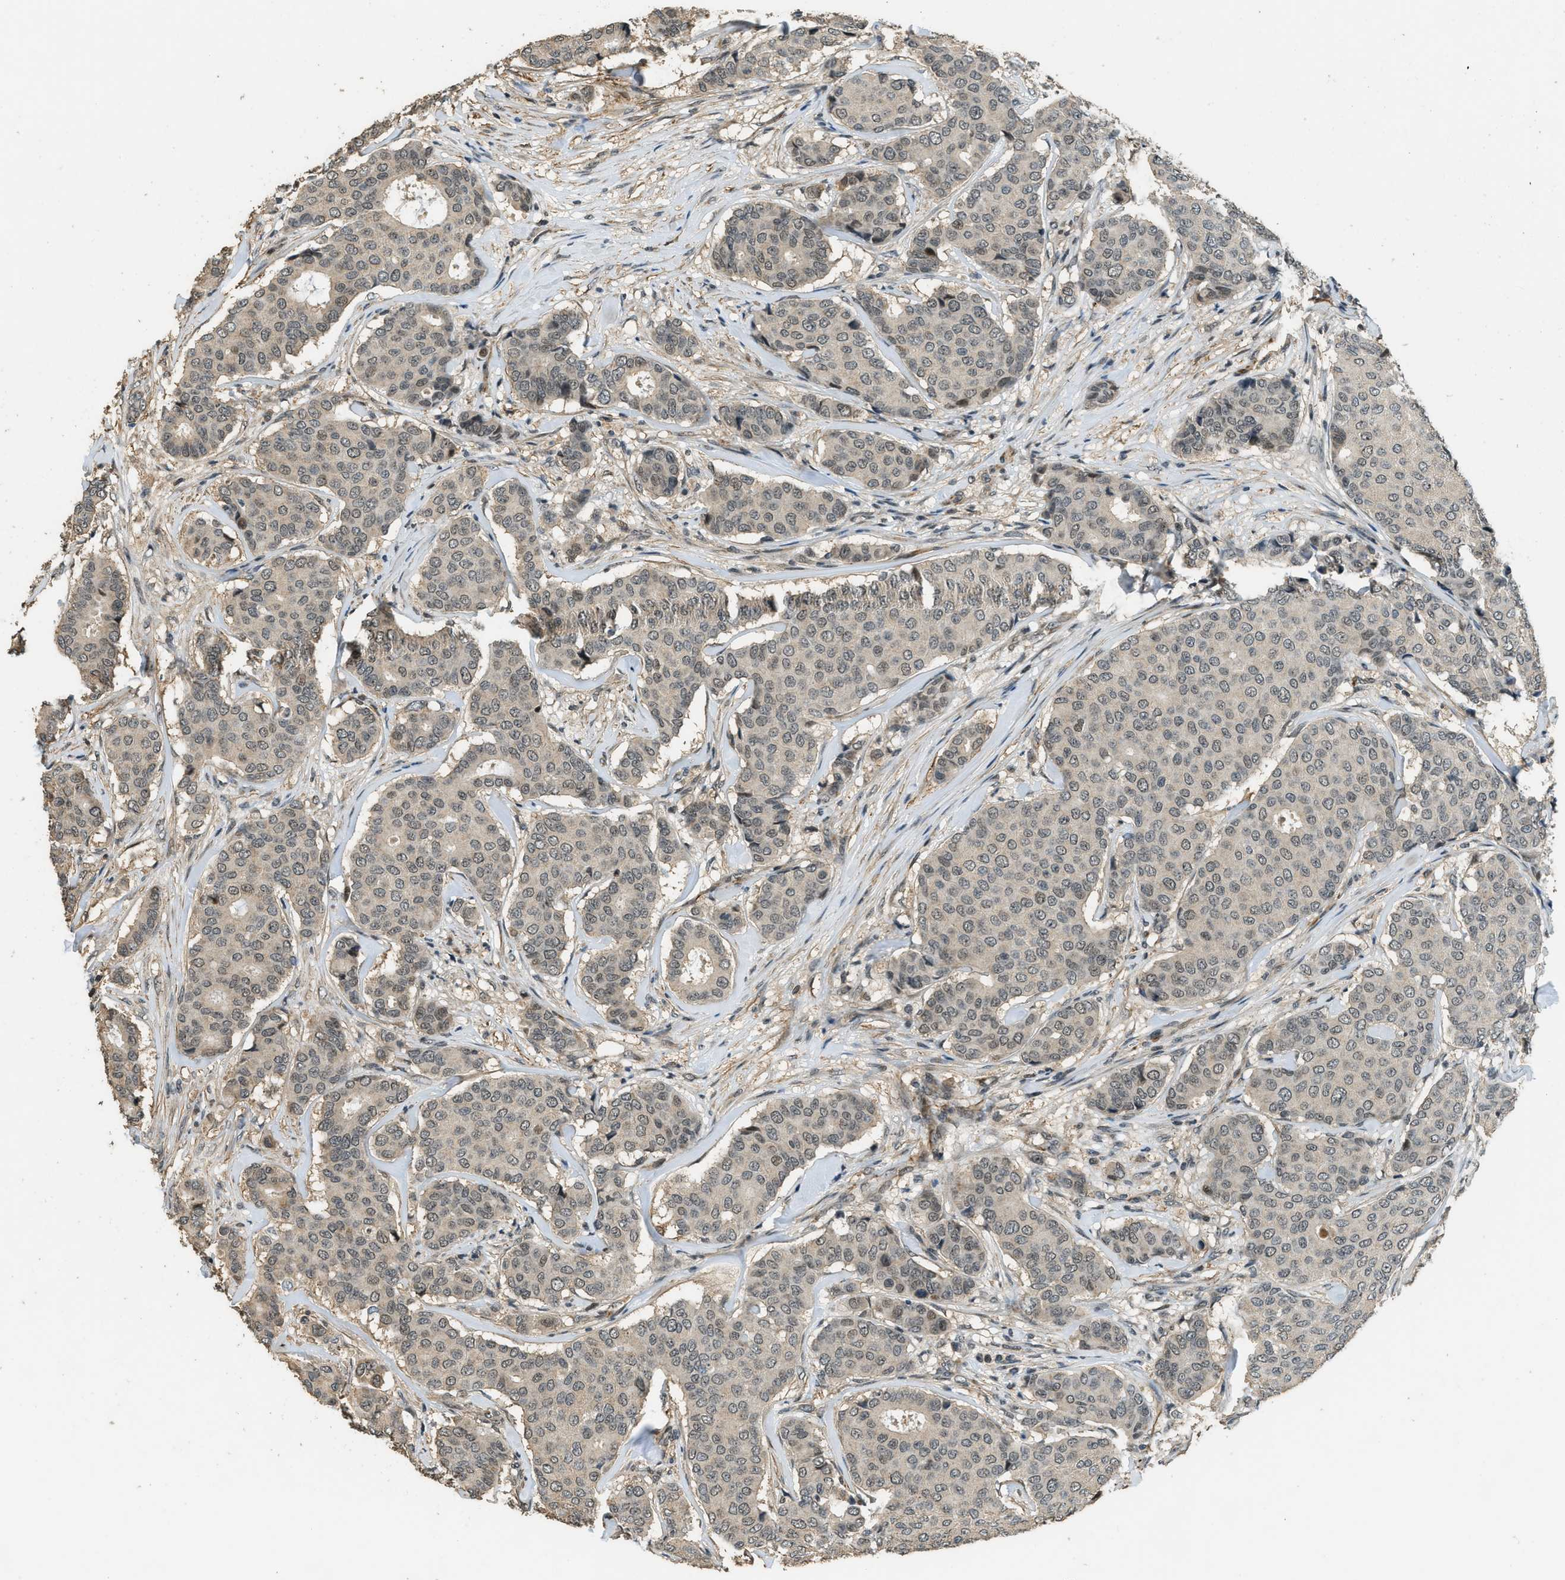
{"staining": {"intensity": "weak", "quantity": "<25%", "location": "nuclear"}, "tissue": "breast cancer", "cell_type": "Tumor cells", "image_type": "cancer", "snomed": [{"axis": "morphology", "description": "Duct carcinoma"}, {"axis": "topography", "description": "Breast"}], "caption": "Breast infiltrating ductal carcinoma stained for a protein using immunohistochemistry (IHC) shows no positivity tumor cells.", "gene": "MED21", "patient": {"sex": "female", "age": 75}}